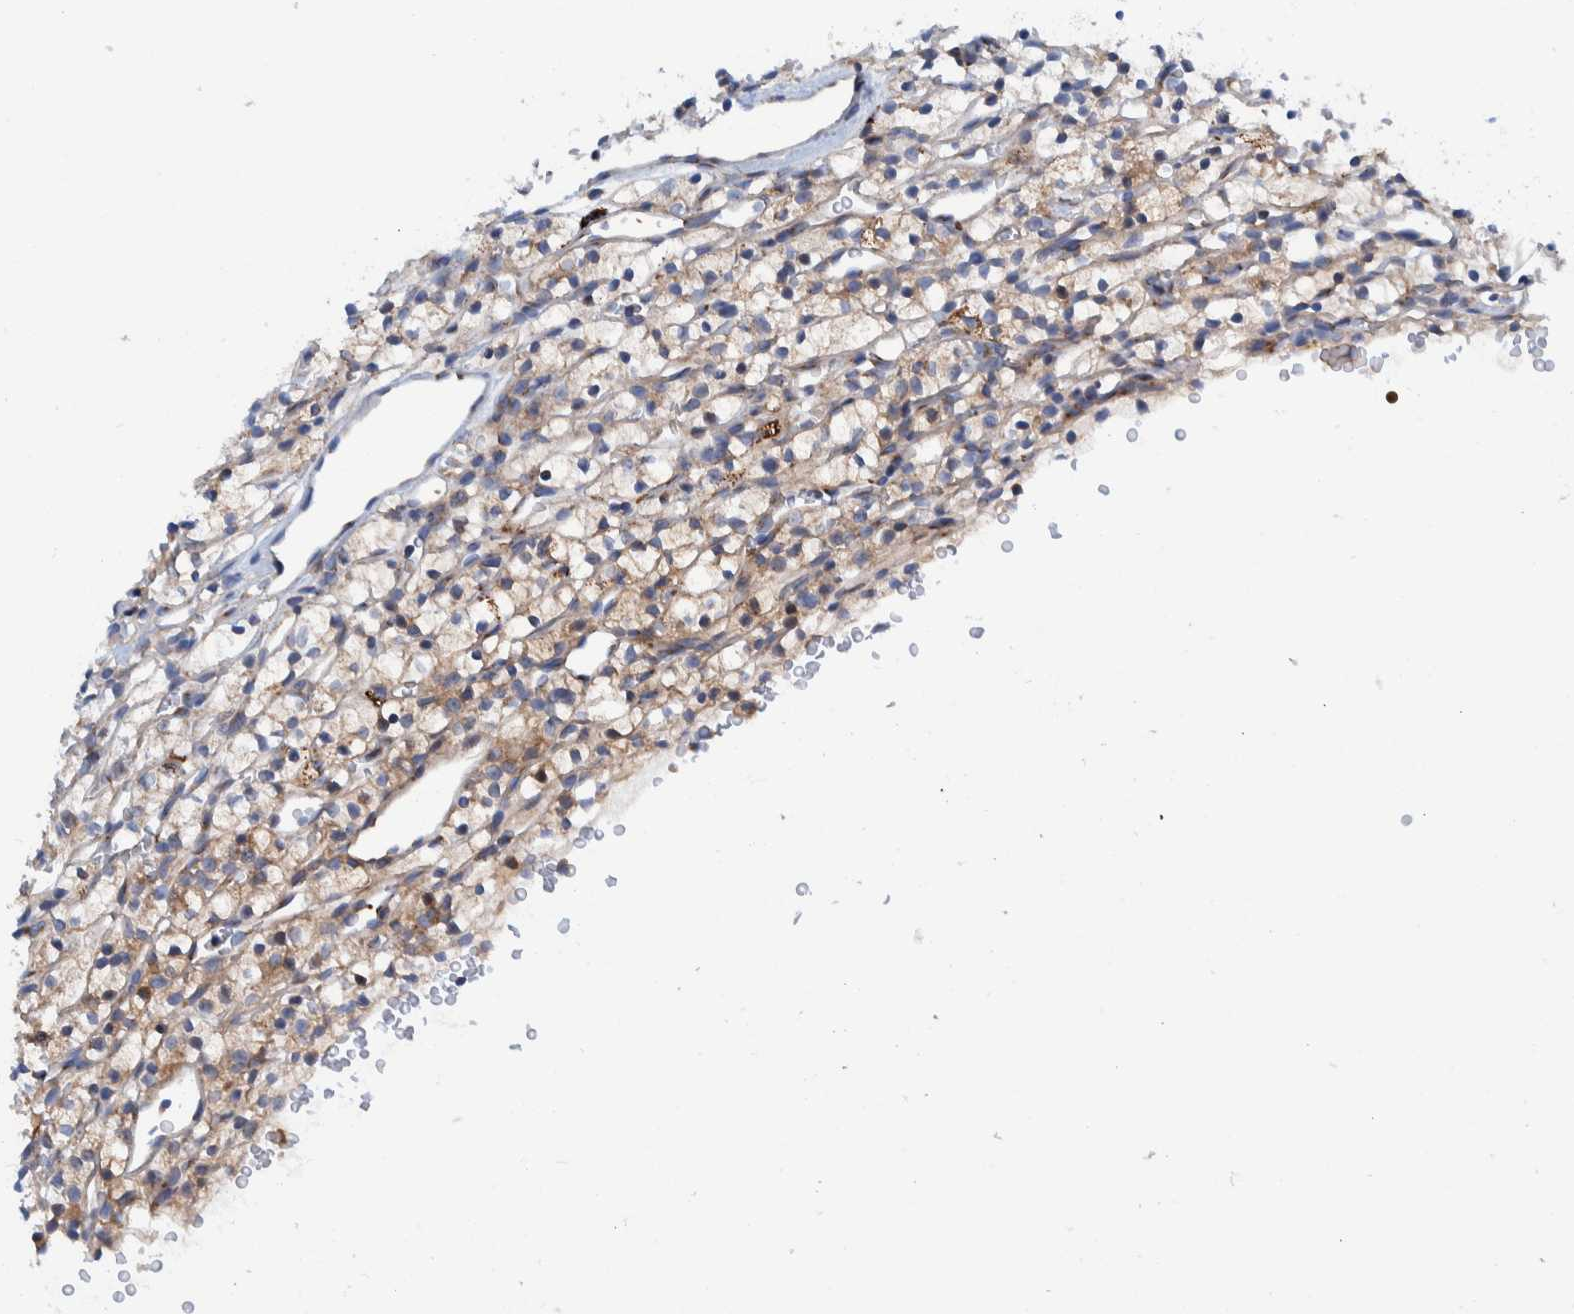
{"staining": {"intensity": "weak", "quantity": "25%-75%", "location": "cytoplasmic/membranous"}, "tissue": "renal cancer", "cell_type": "Tumor cells", "image_type": "cancer", "snomed": [{"axis": "morphology", "description": "Adenocarcinoma, NOS"}, {"axis": "topography", "description": "Kidney"}], "caption": "The immunohistochemical stain highlights weak cytoplasmic/membranous positivity in tumor cells of renal cancer (adenocarcinoma) tissue.", "gene": "TRIM58", "patient": {"sex": "female", "age": 57}}